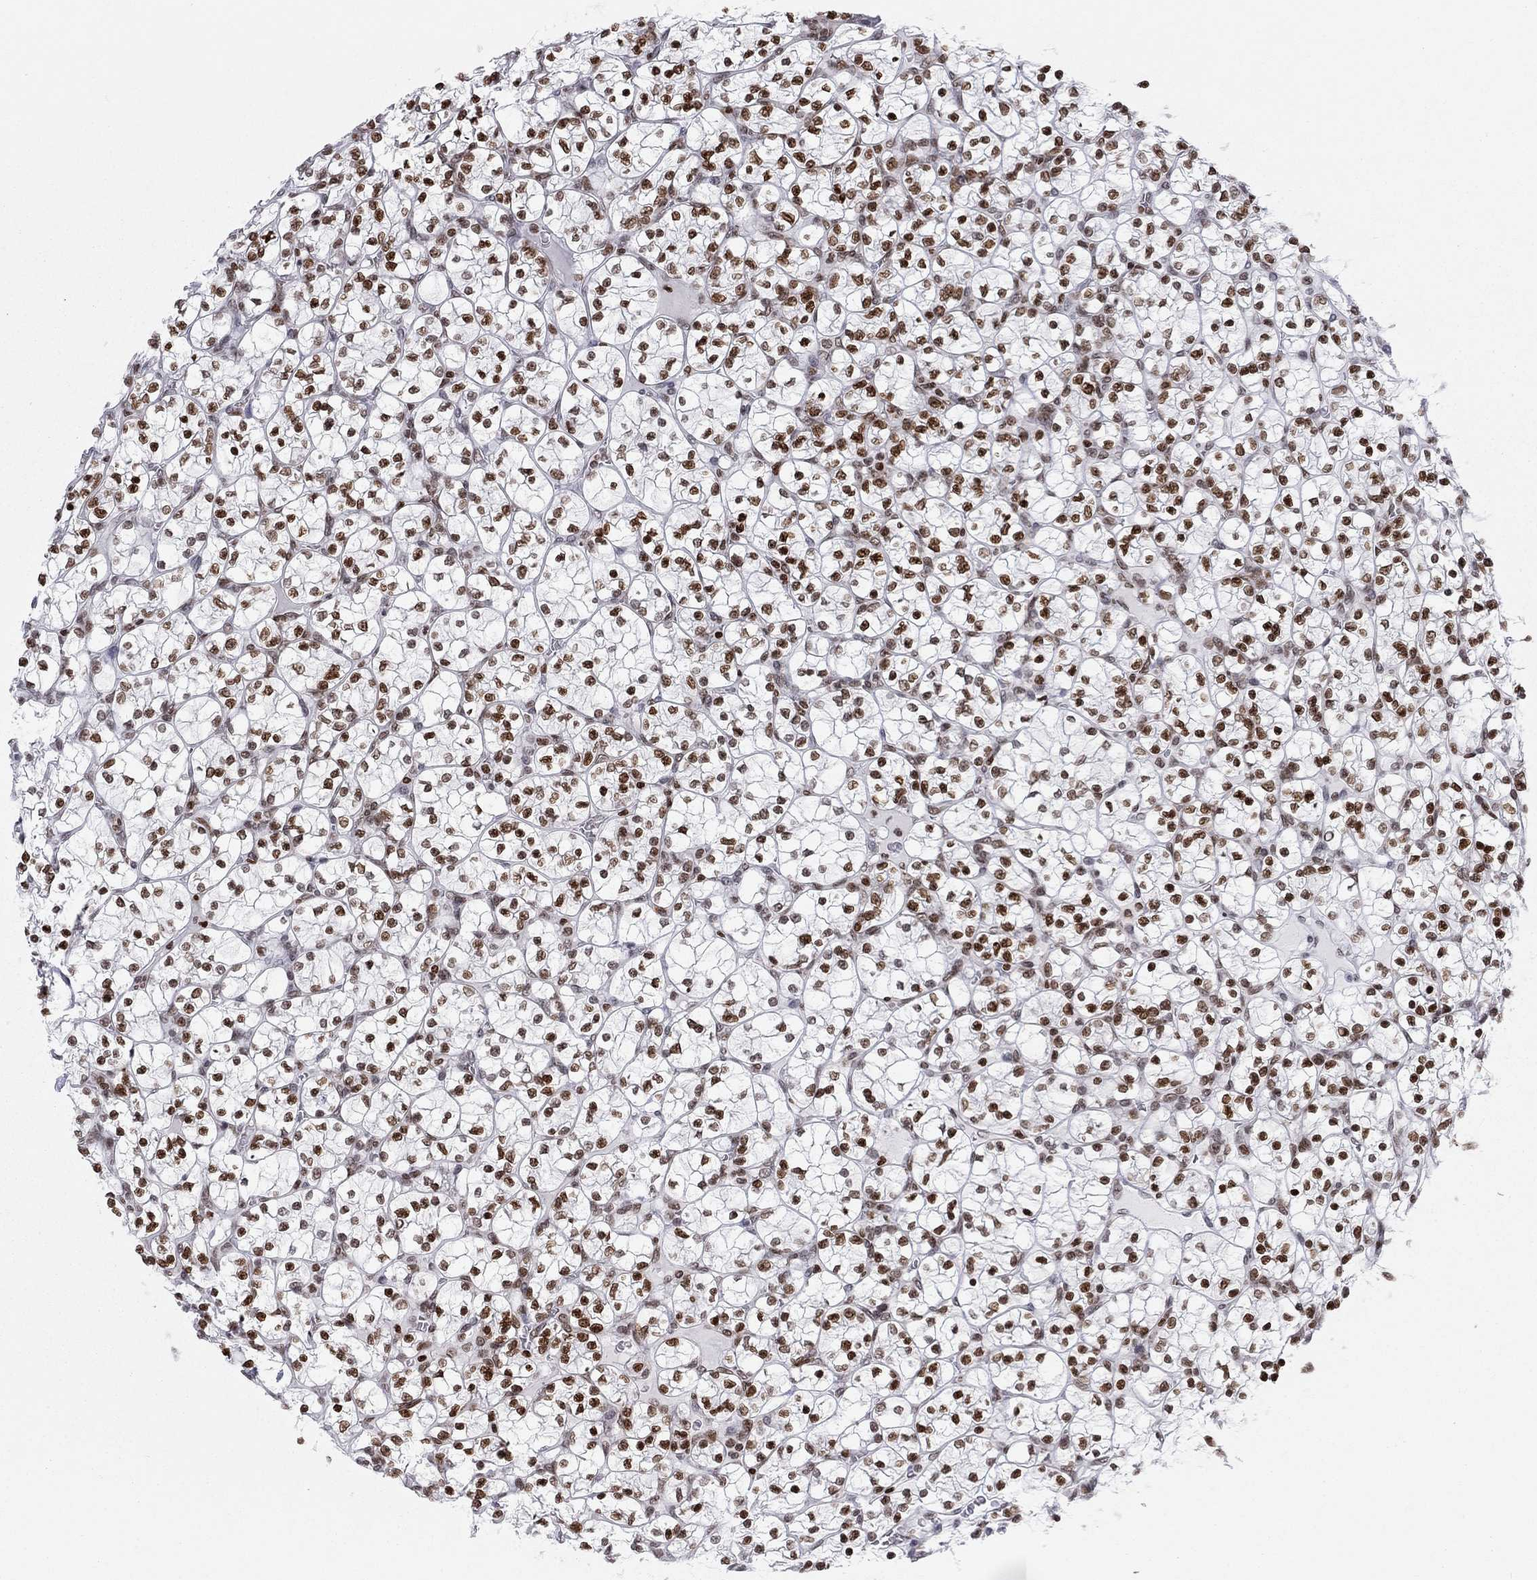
{"staining": {"intensity": "strong", "quantity": ">75%", "location": "nuclear"}, "tissue": "renal cancer", "cell_type": "Tumor cells", "image_type": "cancer", "snomed": [{"axis": "morphology", "description": "Adenocarcinoma, NOS"}, {"axis": "topography", "description": "Kidney"}], "caption": "The micrograph demonstrates staining of renal adenocarcinoma, revealing strong nuclear protein expression (brown color) within tumor cells. (Stains: DAB (3,3'-diaminobenzidine) in brown, nuclei in blue, Microscopy: brightfield microscopy at high magnification).", "gene": "H2AX", "patient": {"sex": "female", "age": 89}}